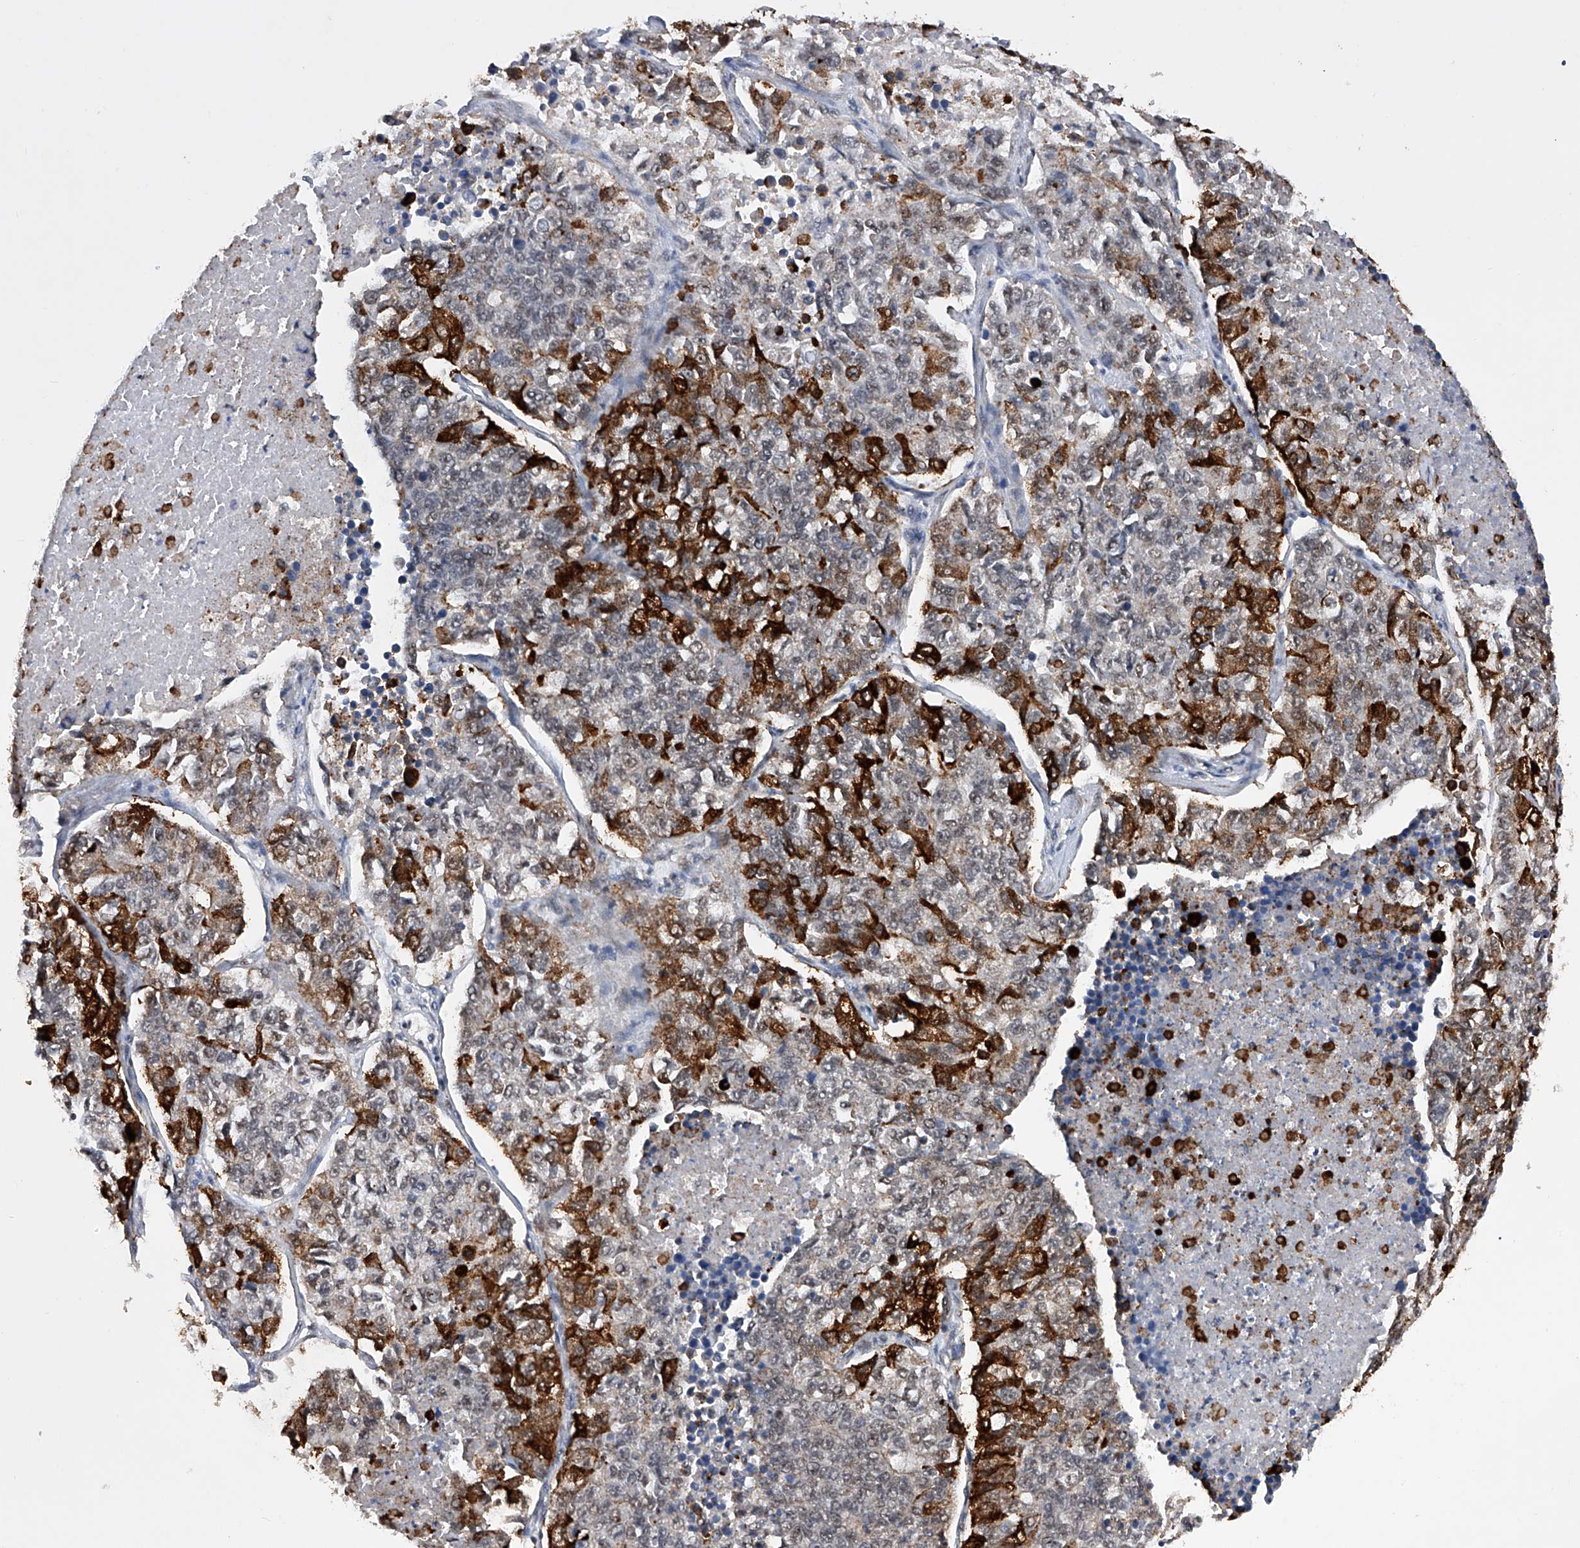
{"staining": {"intensity": "strong", "quantity": "25%-75%", "location": "cytoplasmic/membranous,nuclear"}, "tissue": "lung cancer", "cell_type": "Tumor cells", "image_type": "cancer", "snomed": [{"axis": "morphology", "description": "Adenocarcinoma, NOS"}, {"axis": "topography", "description": "Lung"}], "caption": "Approximately 25%-75% of tumor cells in human adenocarcinoma (lung) demonstrate strong cytoplasmic/membranous and nuclear protein positivity as visualized by brown immunohistochemical staining.", "gene": "NFATC4", "patient": {"sex": "male", "age": 49}}